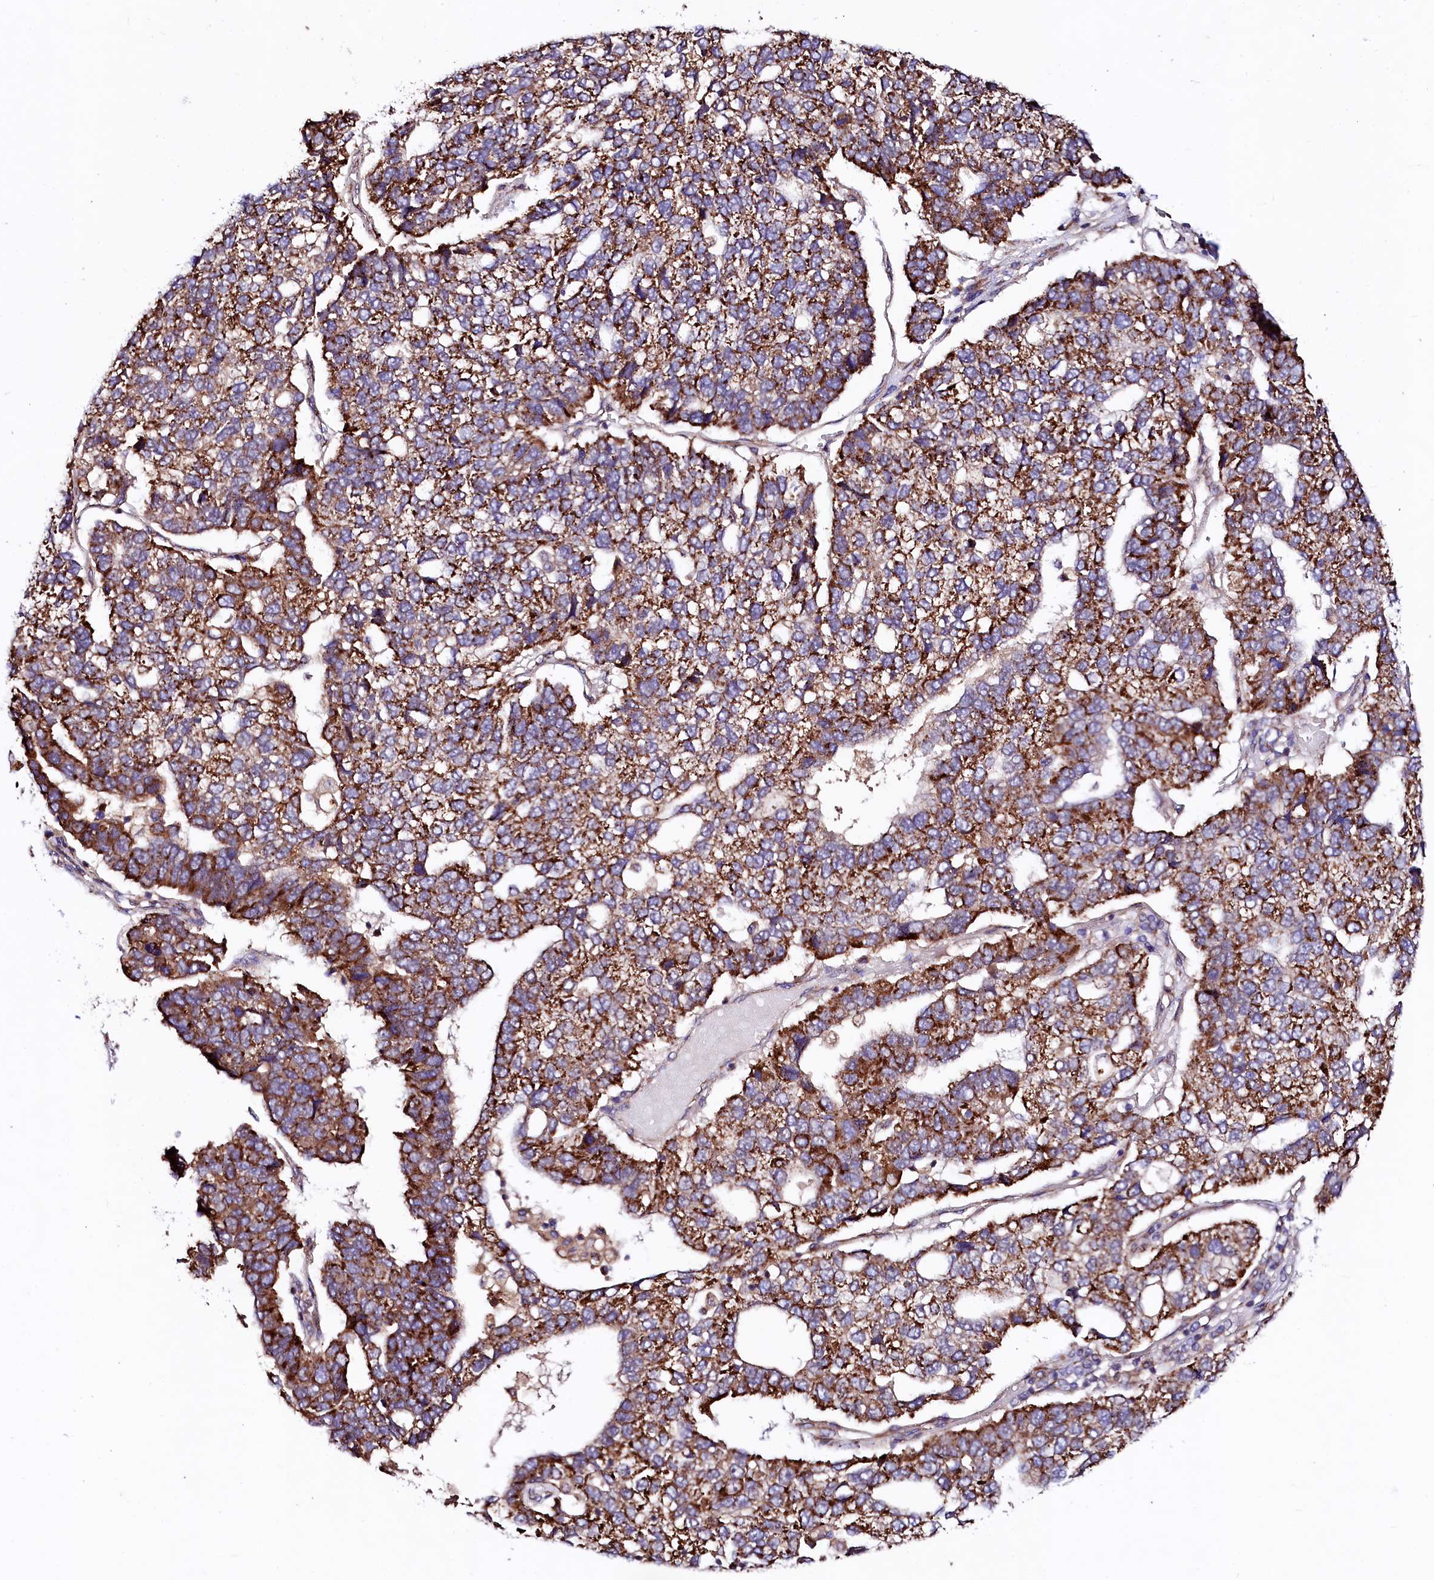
{"staining": {"intensity": "strong", "quantity": ">75%", "location": "cytoplasmic/membranous"}, "tissue": "pancreatic cancer", "cell_type": "Tumor cells", "image_type": "cancer", "snomed": [{"axis": "morphology", "description": "Adenocarcinoma, NOS"}, {"axis": "topography", "description": "Pancreas"}], "caption": "DAB (3,3'-diaminobenzidine) immunohistochemical staining of human adenocarcinoma (pancreatic) shows strong cytoplasmic/membranous protein staining in about >75% of tumor cells.", "gene": "UBE3C", "patient": {"sex": "female", "age": 61}}